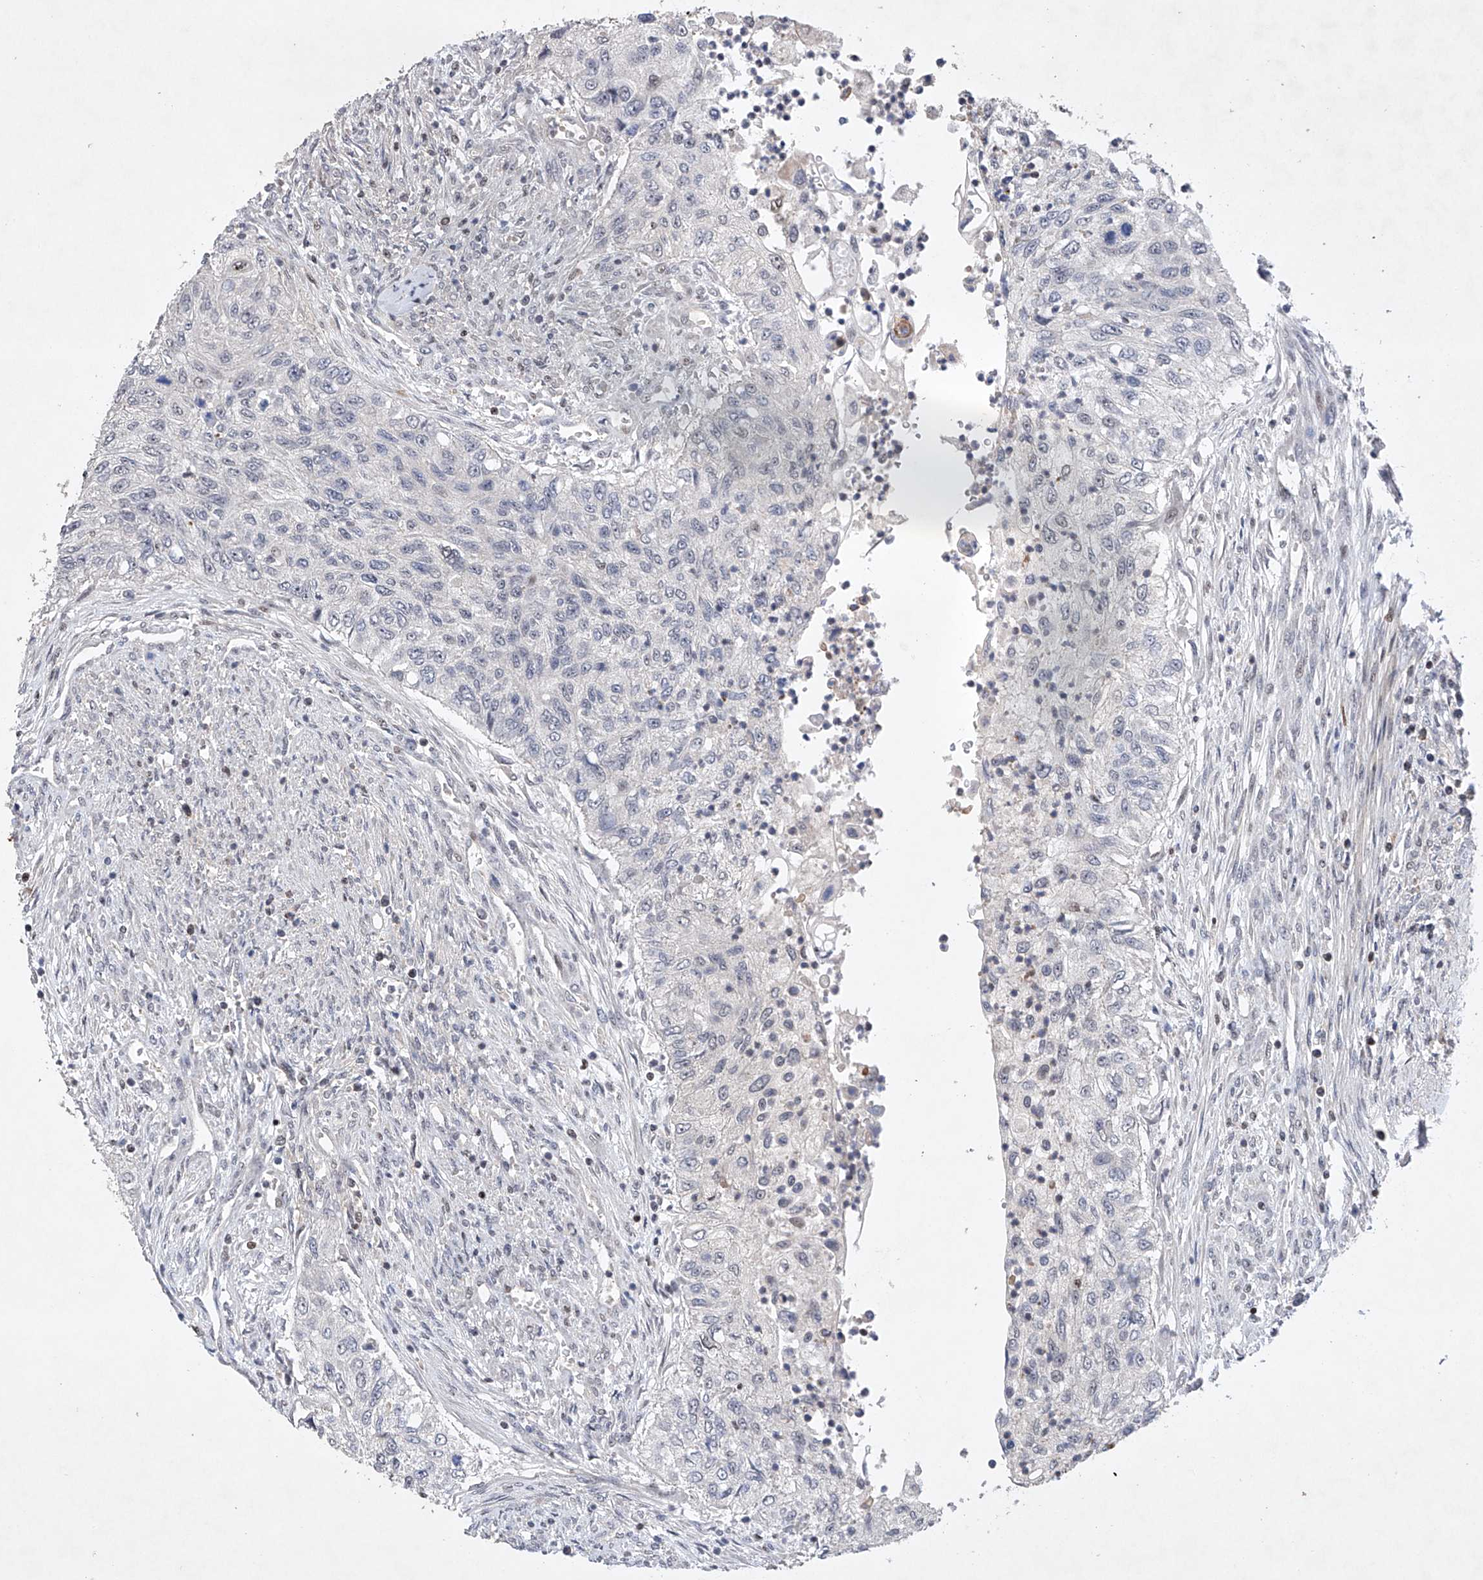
{"staining": {"intensity": "negative", "quantity": "none", "location": "none"}, "tissue": "urothelial cancer", "cell_type": "Tumor cells", "image_type": "cancer", "snomed": [{"axis": "morphology", "description": "Urothelial carcinoma, High grade"}, {"axis": "topography", "description": "Urinary bladder"}], "caption": "High magnification brightfield microscopy of urothelial carcinoma (high-grade) stained with DAB (brown) and counterstained with hematoxylin (blue): tumor cells show no significant expression.", "gene": "AFG1L", "patient": {"sex": "female", "age": 60}}